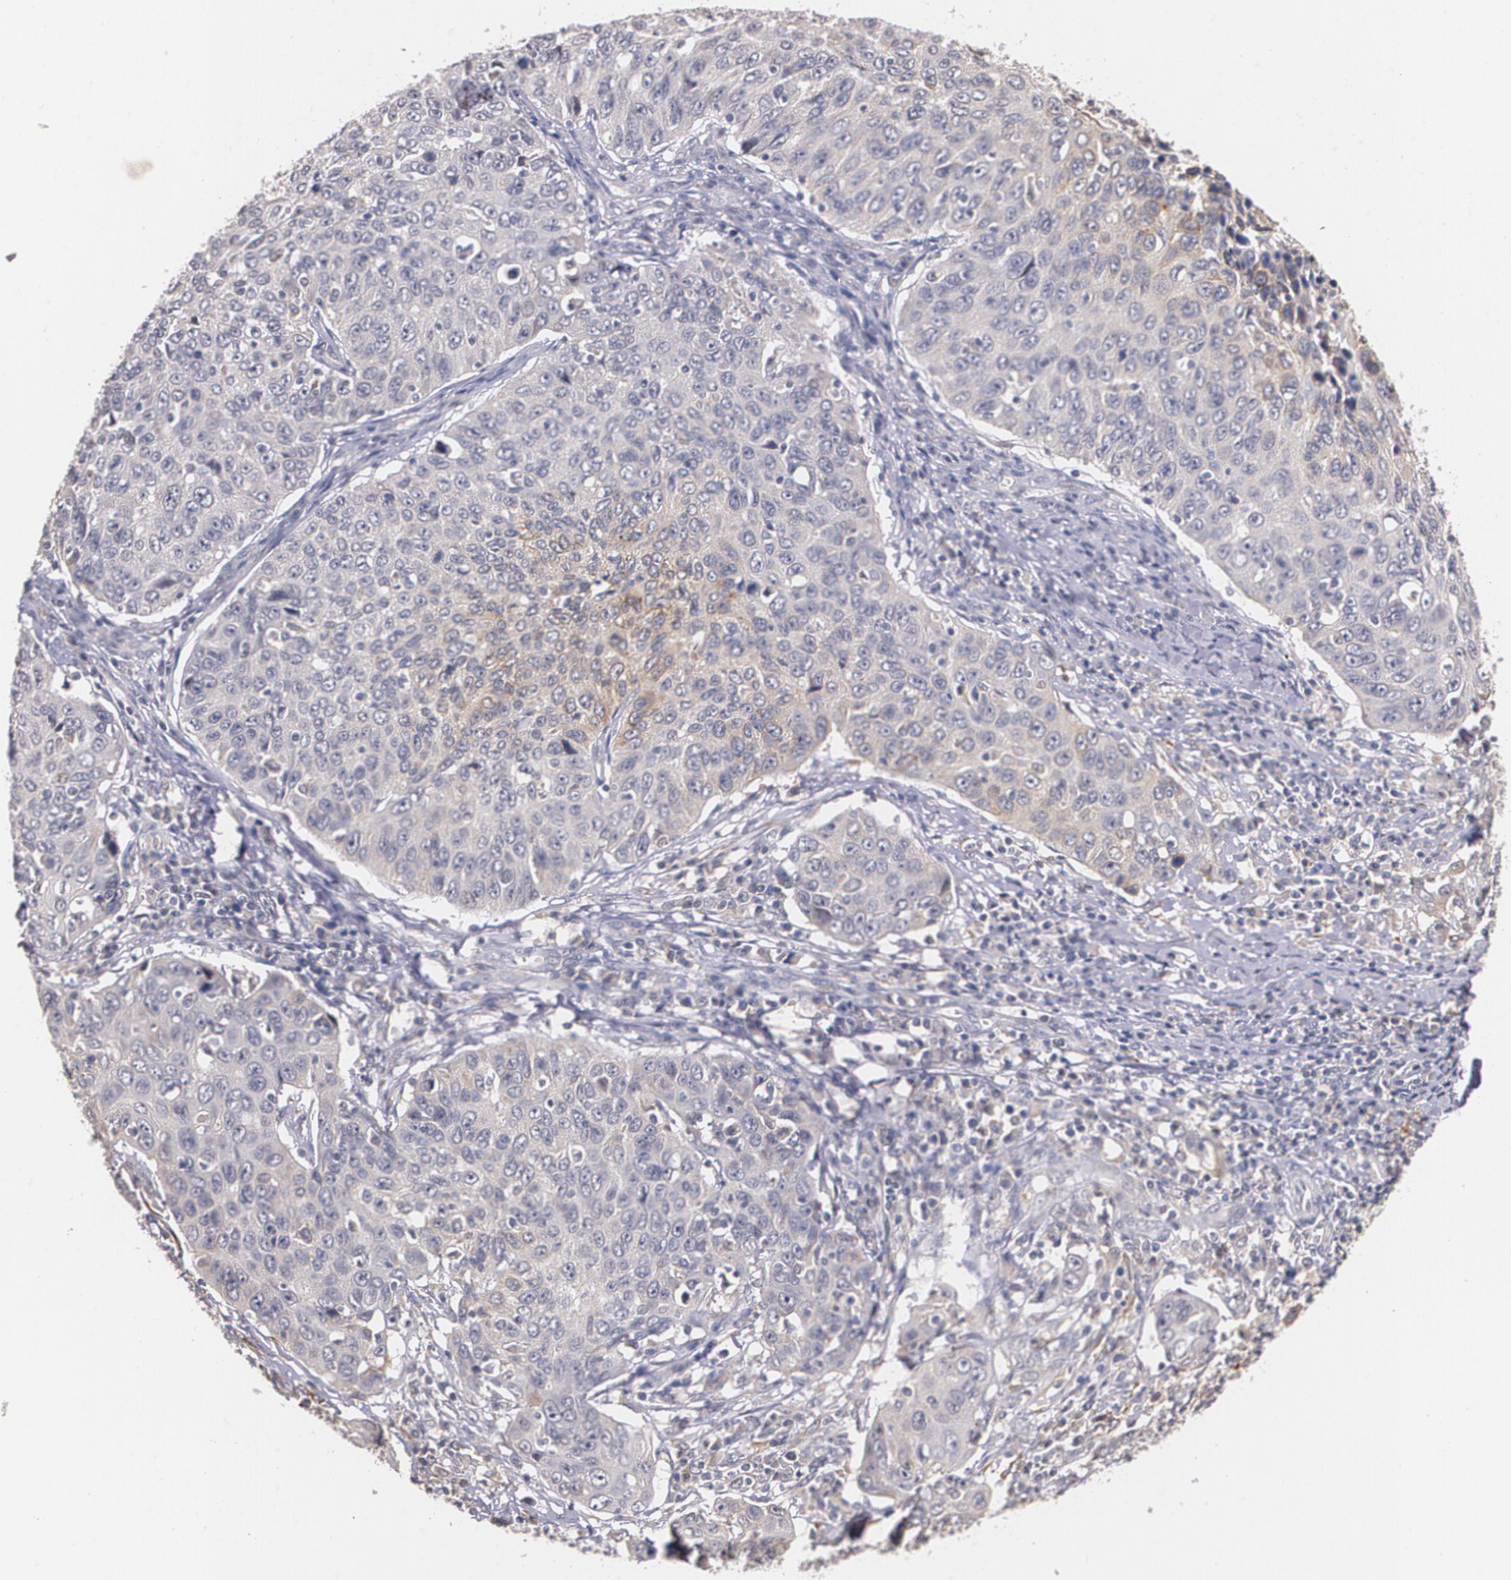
{"staining": {"intensity": "moderate", "quantity": "<25%", "location": "cytoplasmic/membranous"}, "tissue": "cervical cancer", "cell_type": "Tumor cells", "image_type": "cancer", "snomed": [{"axis": "morphology", "description": "Squamous cell carcinoma, NOS"}, {"axis": "topography", "description": "Cervix"}], "caption": "Immunohistochemistry staining of squamous cell carcinoma (cervical), which exhibits low levels of moderate cytoplasmic/membranous positivity in about <25% of tumor cells indicating moderate cytoplasmic/membranous protein expression. The staining was performed using DAB (3,3'-diaminobenzidine) (brown) for protein detection and nuclei were counterstained in hematoxylin (blue).", "gene": "IFNGR2", "patient": {"sex": "female", "age": 53}}